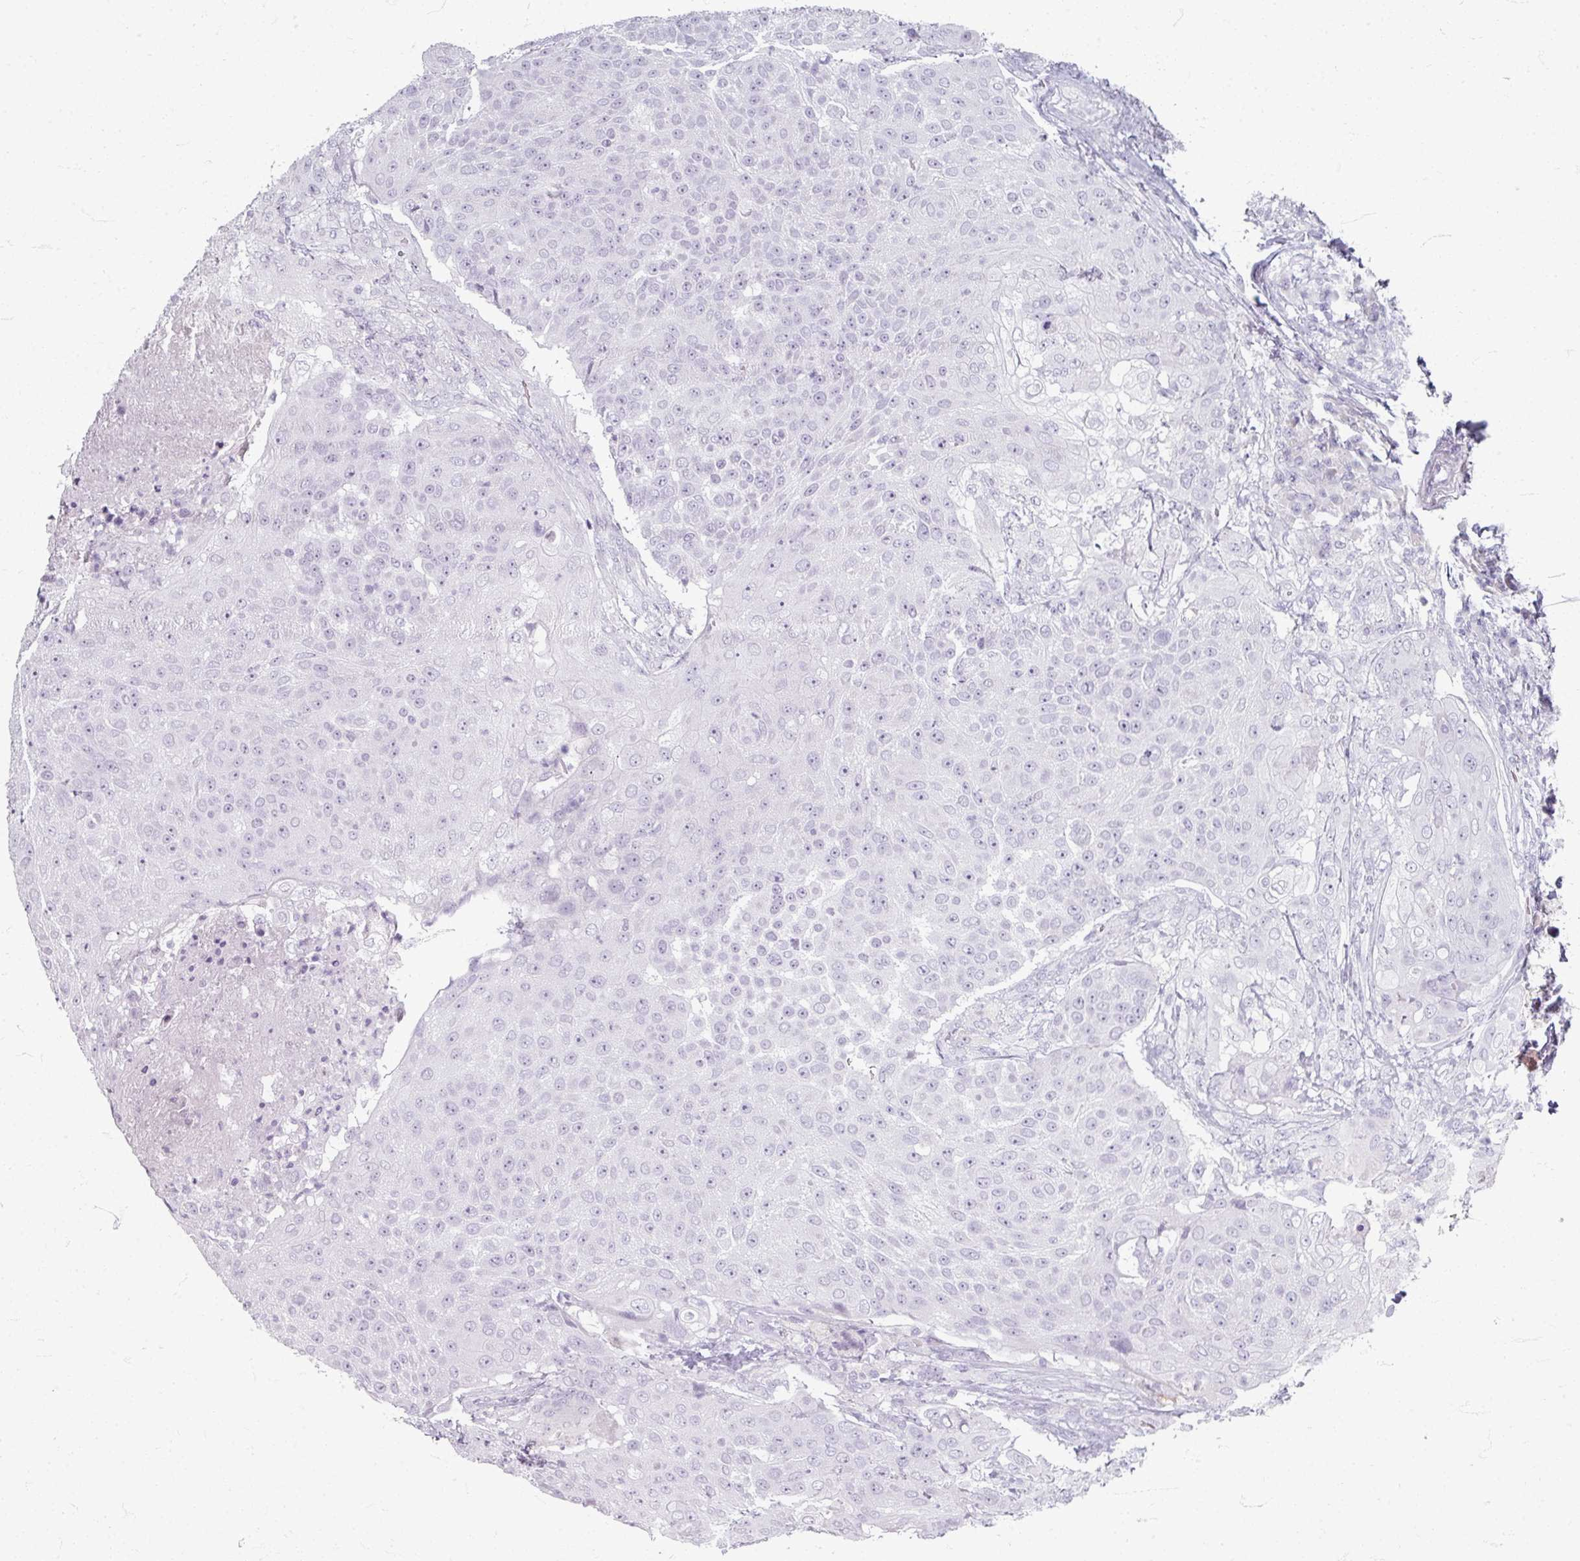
{"staining": {"intensity": "negative", "quantity": "none", "location": "none"}, "tissue": "urothelial cancer", "cell_type": "Tumor cells", "image_type": "cancer", "snomed": [{"axis": "morphology", "description": "Urothelial carcinoma, High grade"}, {"axis": "topography", "description": "Urinary bladder"}], "caption": "DAB immunohistochemical staining of urothelial cancer displays no significant staining in tumor cells. (Immunohistochemistry, brightfield microscopy, high magnification).", "gene": "ZNF878", "patient": {"sex": "female", "age": 63}}